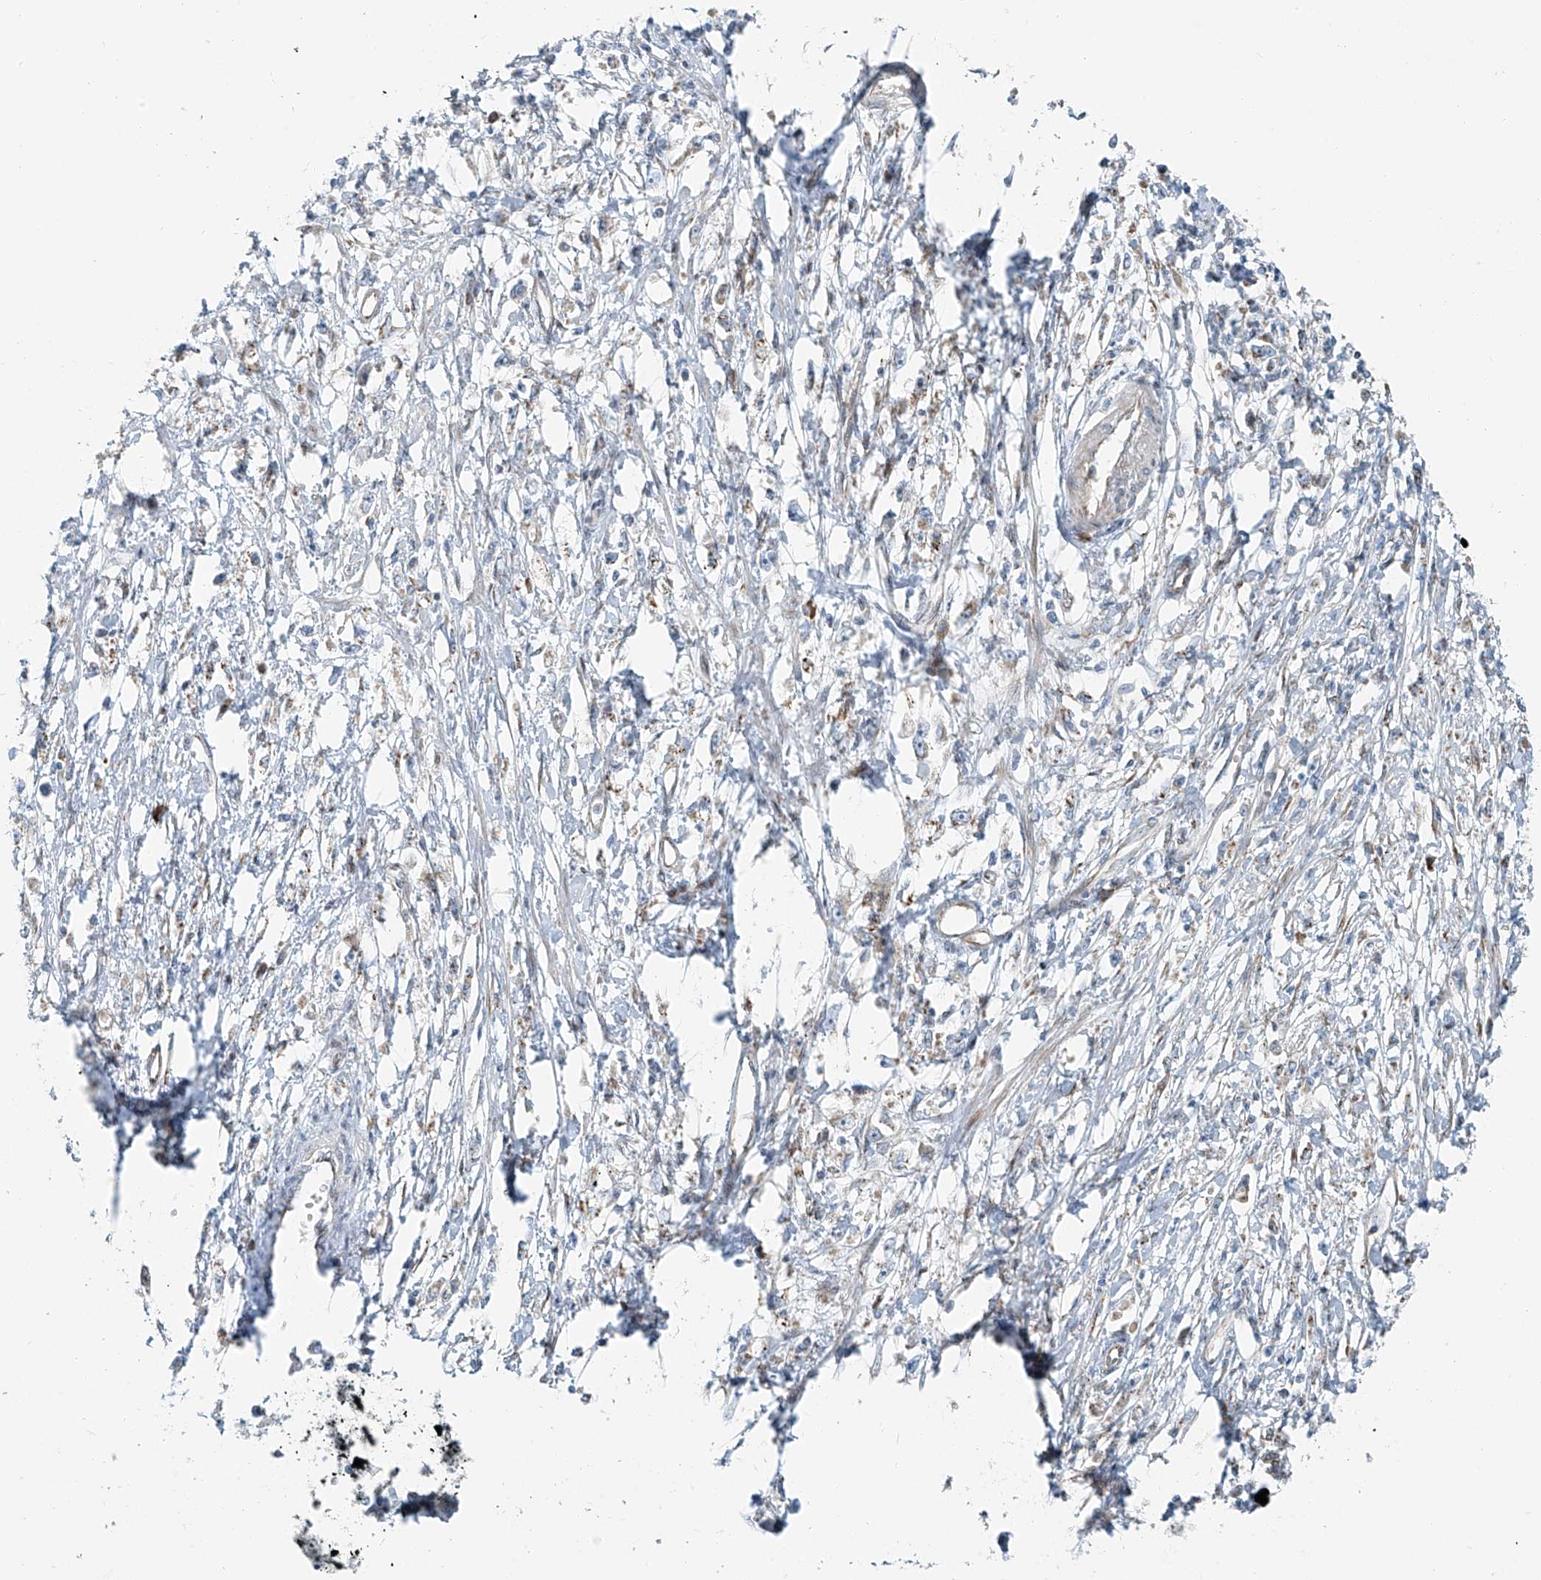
{"staining": {"intensity": "moderate", "quantity": "<25%", "location": "cytoplasmic/membranous"}, "tissue": "stomach cancer", "cell_type": "Tumor cells", "image_type": "cancer", "snomed": [{"axis": "morphology", "description": "Adenocarcinoma, NOS"}, {"axis": "topography", "description": "Stomach"}], "caption": "Protein expression analysis of human stomach cancer reveals moderate cytoplasmic/membranous staining in approximately <25% of tumor cells. (brown staining indicates protein expression, while blue staining denotes nuclei).", "gene": "HIC2", "patient": {"sex": "female", "age": 59}}